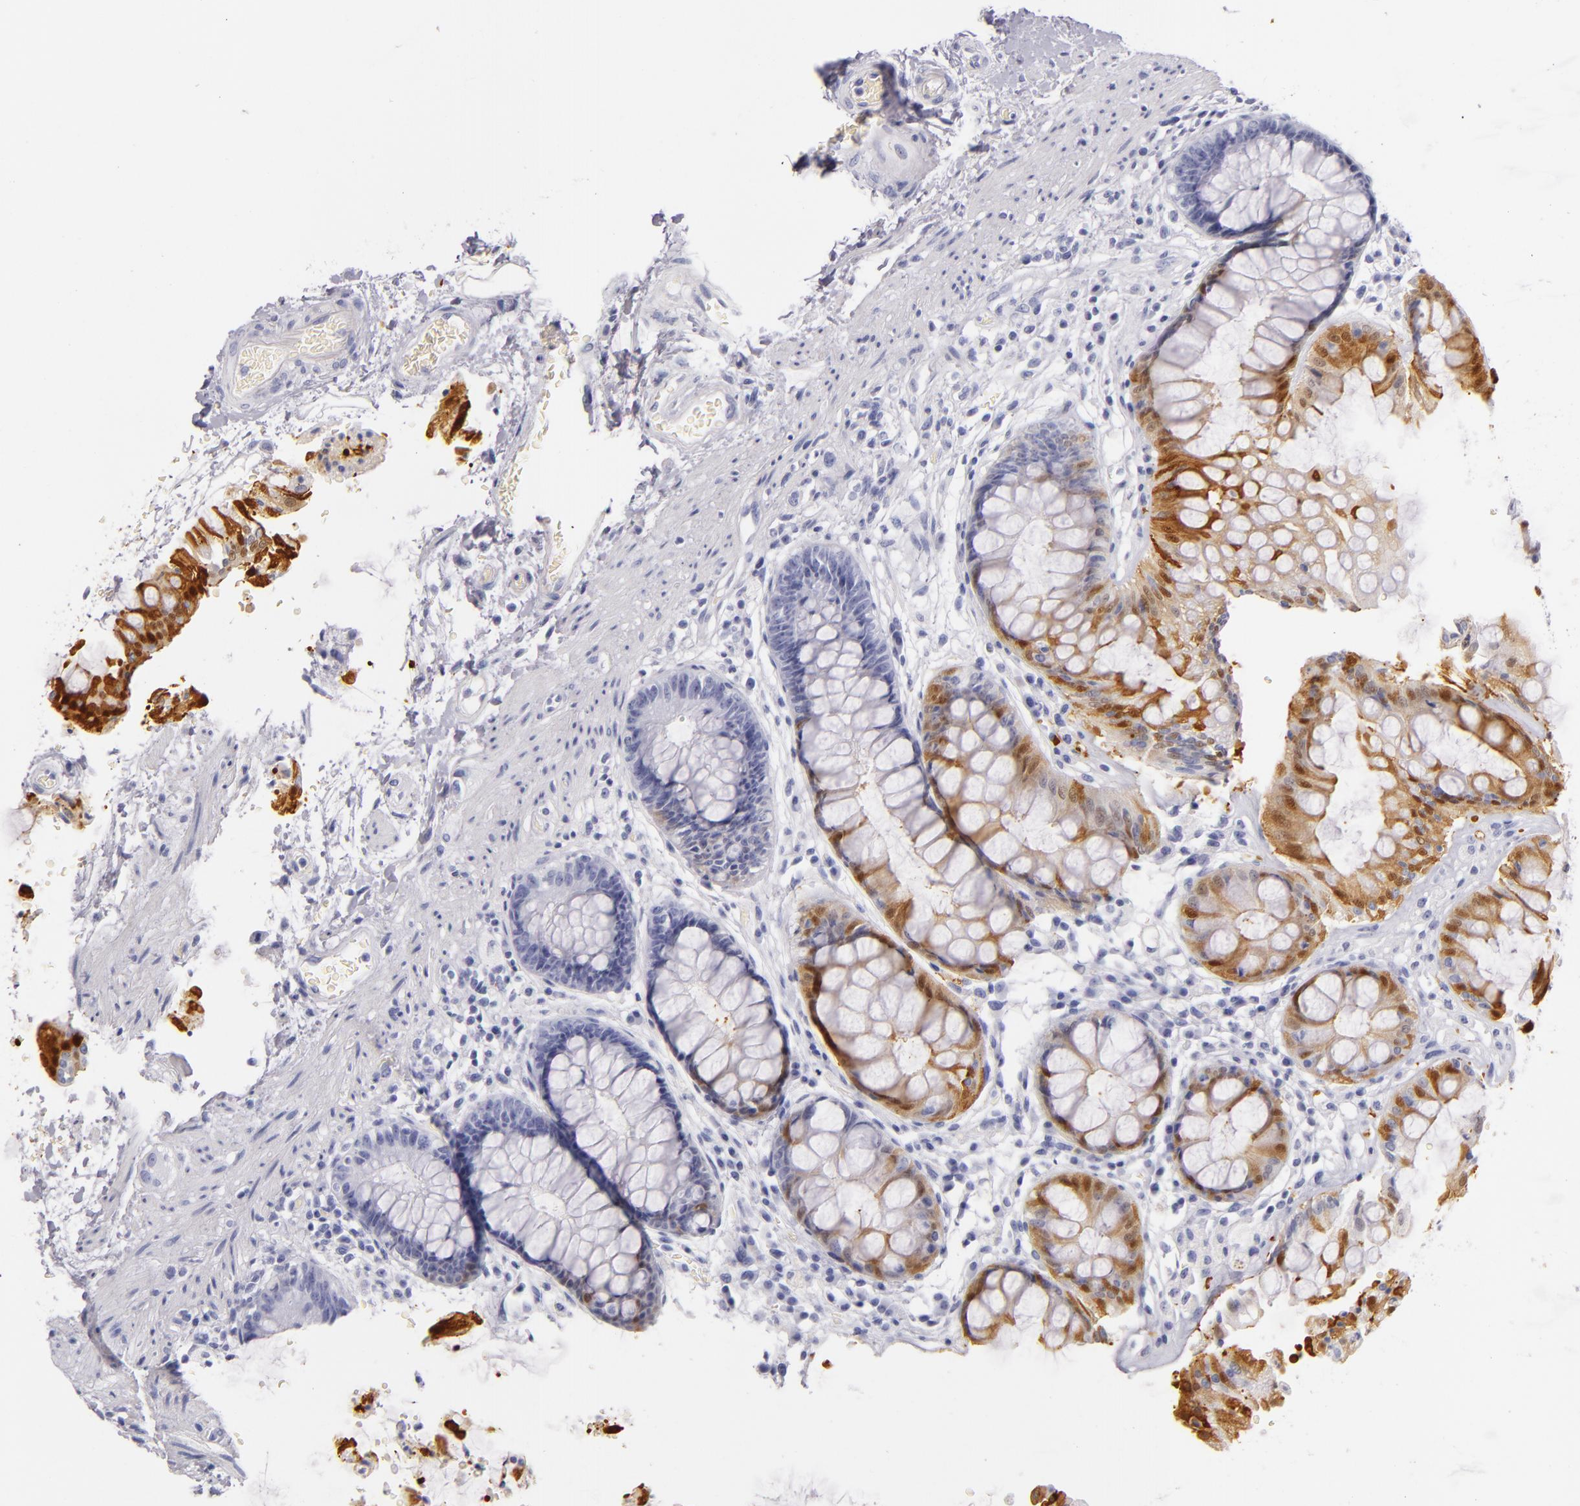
{"staining": {"intensity": "moderate", "quantity": "25%-75%", "location": "cytoplasmic/membranous"}, "tissue": "rectum", "cell_type": "Glandular cells", "image_type": "normal", "snomed": [{"axis": "morphology", "description": "Normal tissue, NOS"}, {"axis": "topography", "description": "Rectum"}], "caption": "This is a histology image of IHC staining of unremarkable rectum, which shows moderate positivity in the cytoplasmic/membranous of glandular cells.", "gene": "FABP1", "patient": {"sex": "female", "age": 46}}